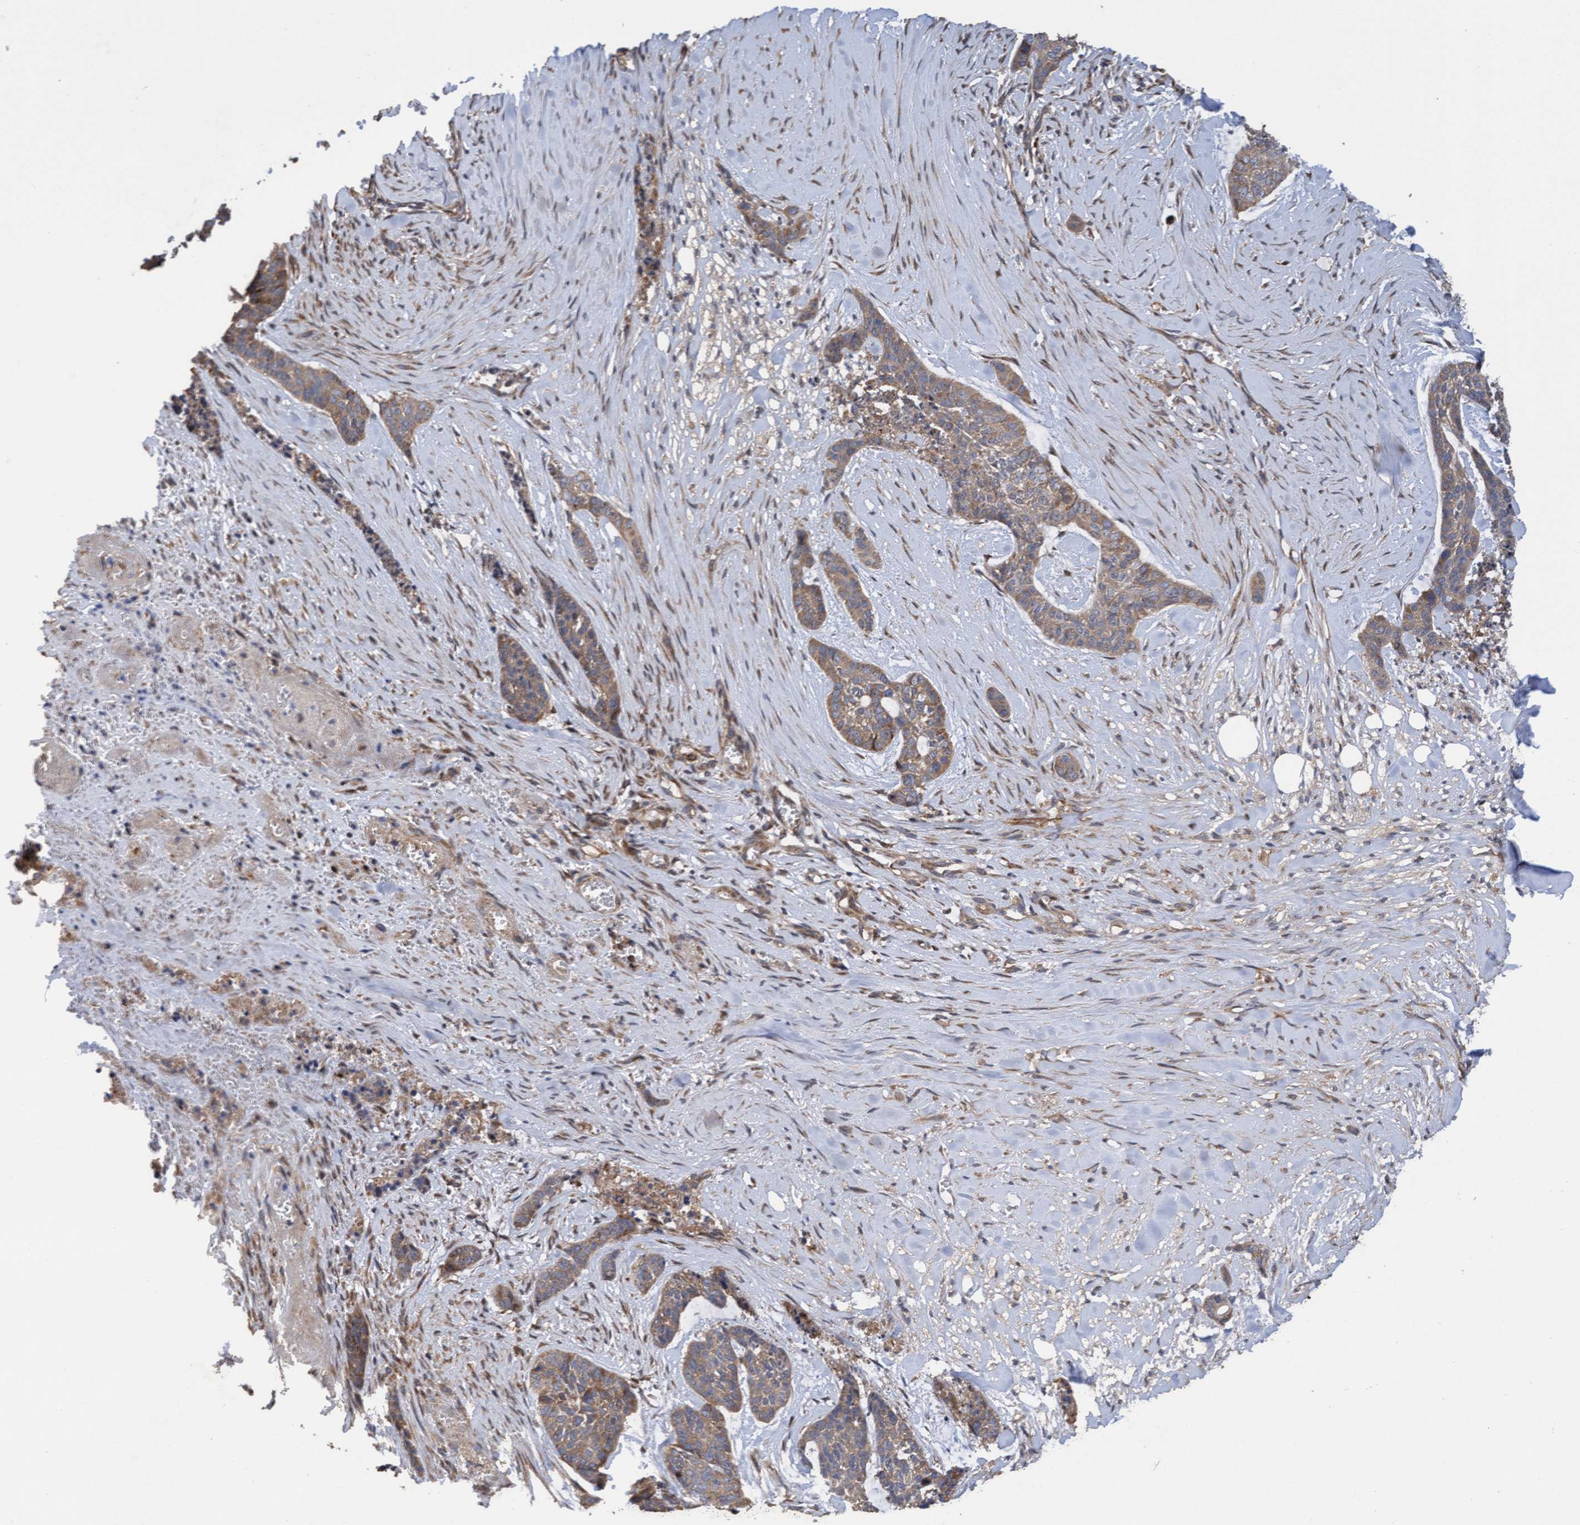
{"staining": {"intensity": "weak", "quantity": ">75%", "location": "cytoplasmic/membranous"}, "tissue": "skin cancer", "cell_type": "Tumor cells", "image_type": "cancer", "snomed": [{"axis": "morphology", "description": "Basal cell carcinoma"}, {"axis": "topography", "description": "Skin"}], "caption": "Immunohistochemistry image of human skin basal cell carcinoma stained for a protein (brown), which displays low levels of weak cytoplasmic/membranous staining in approximately >75% of tumor cells.", "gene": "ELP5", "patient": {"sex": "female", "age": 64}}